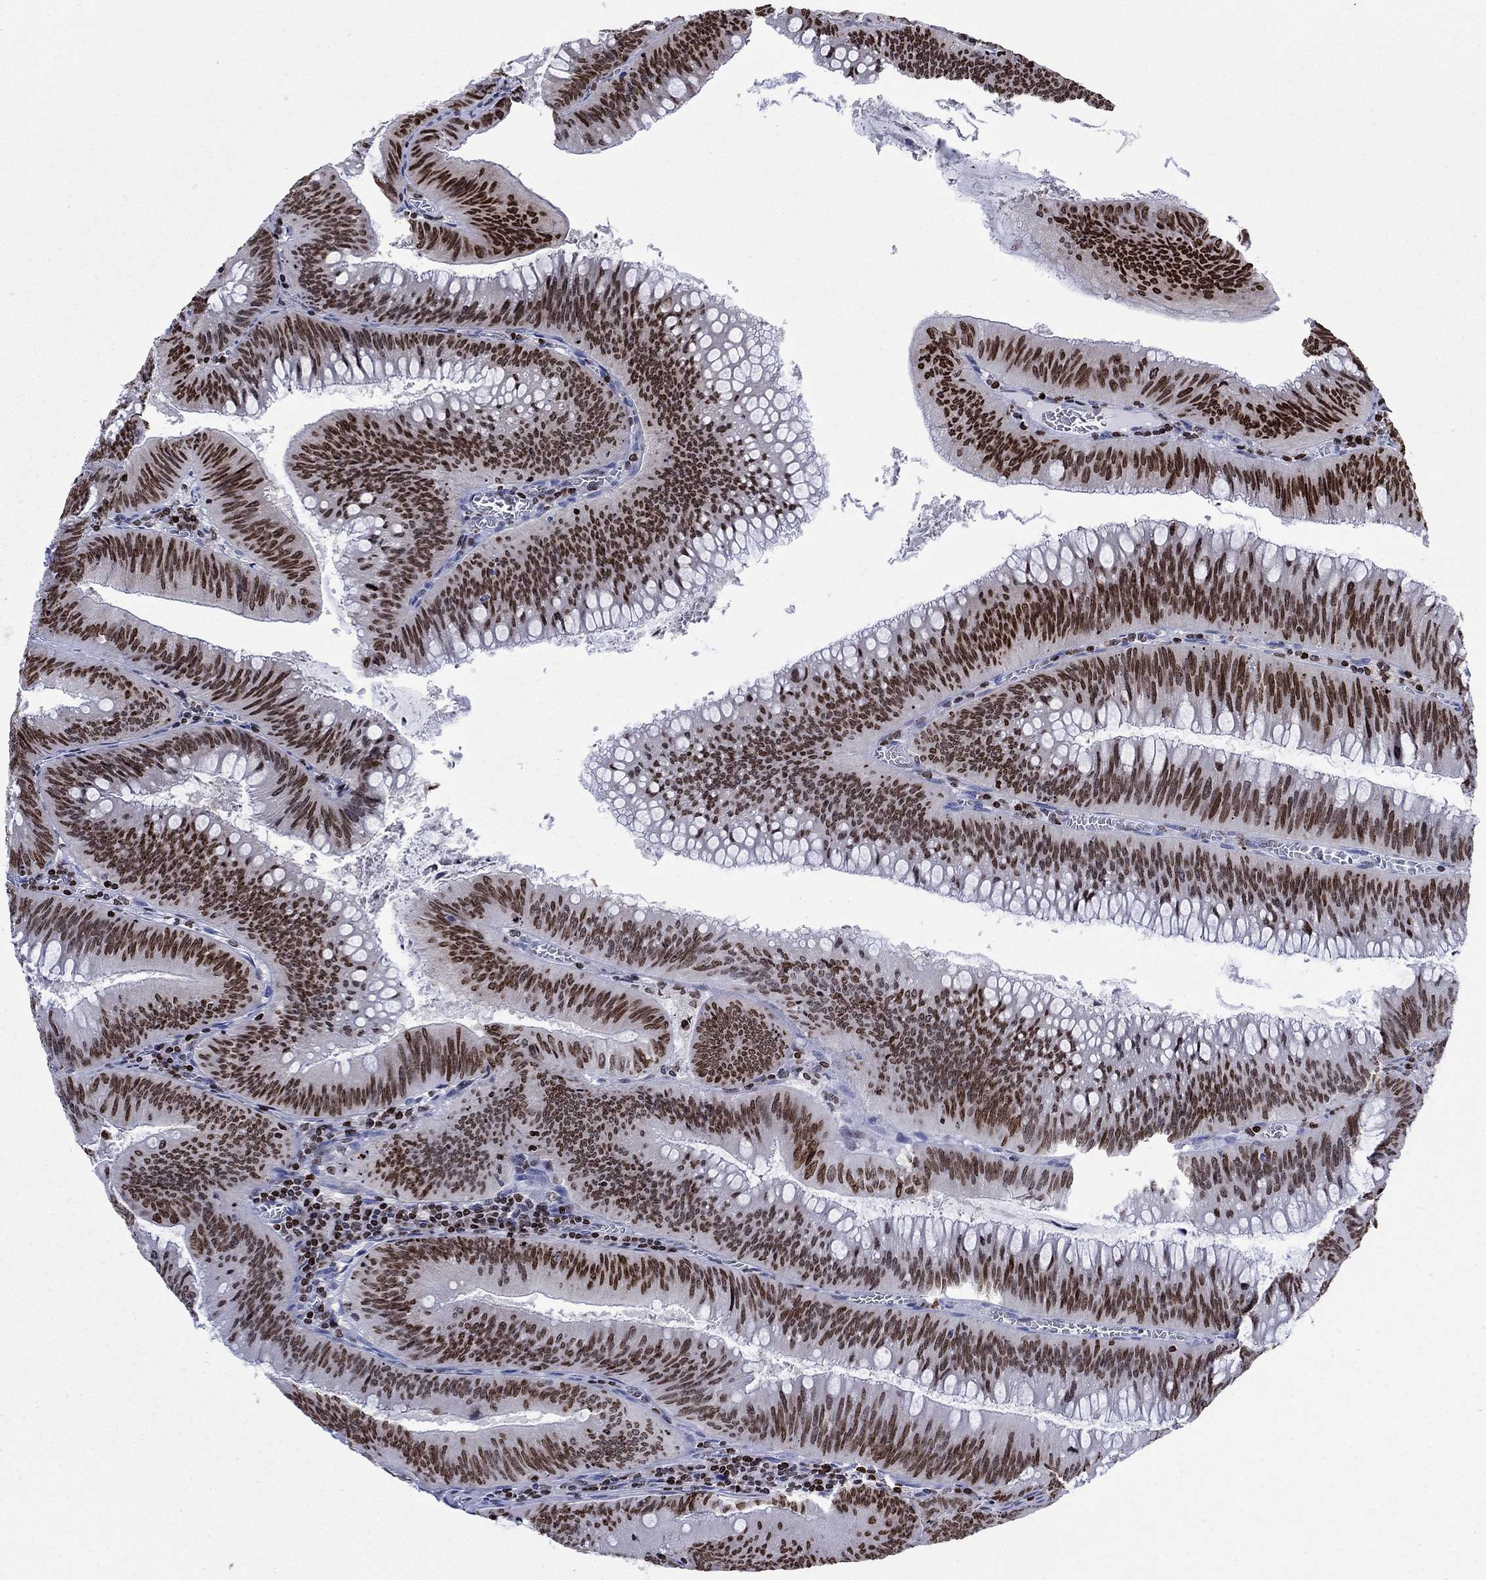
{"staining": {"intensity": "moderate", "quantity": "25%-75%", "location": "nuclear"}, "tissue": "colorectal cancer", "cell_type": "Tumor cells", "image_type": "cancer", "snomed": [{"axis": "morphology", "description": "Adenocarcinoma, NOS"}, {"axis": "topography", "description": "Rectum"}], "caption": "Immunohistochemical staining of human colorectal cancer demonstrates medium levels of moderate nuclear protein staining in about 25%-75% of tumor cells.", "gene": "HMGA1", "patient": {"sex": "female", "age": 72}}